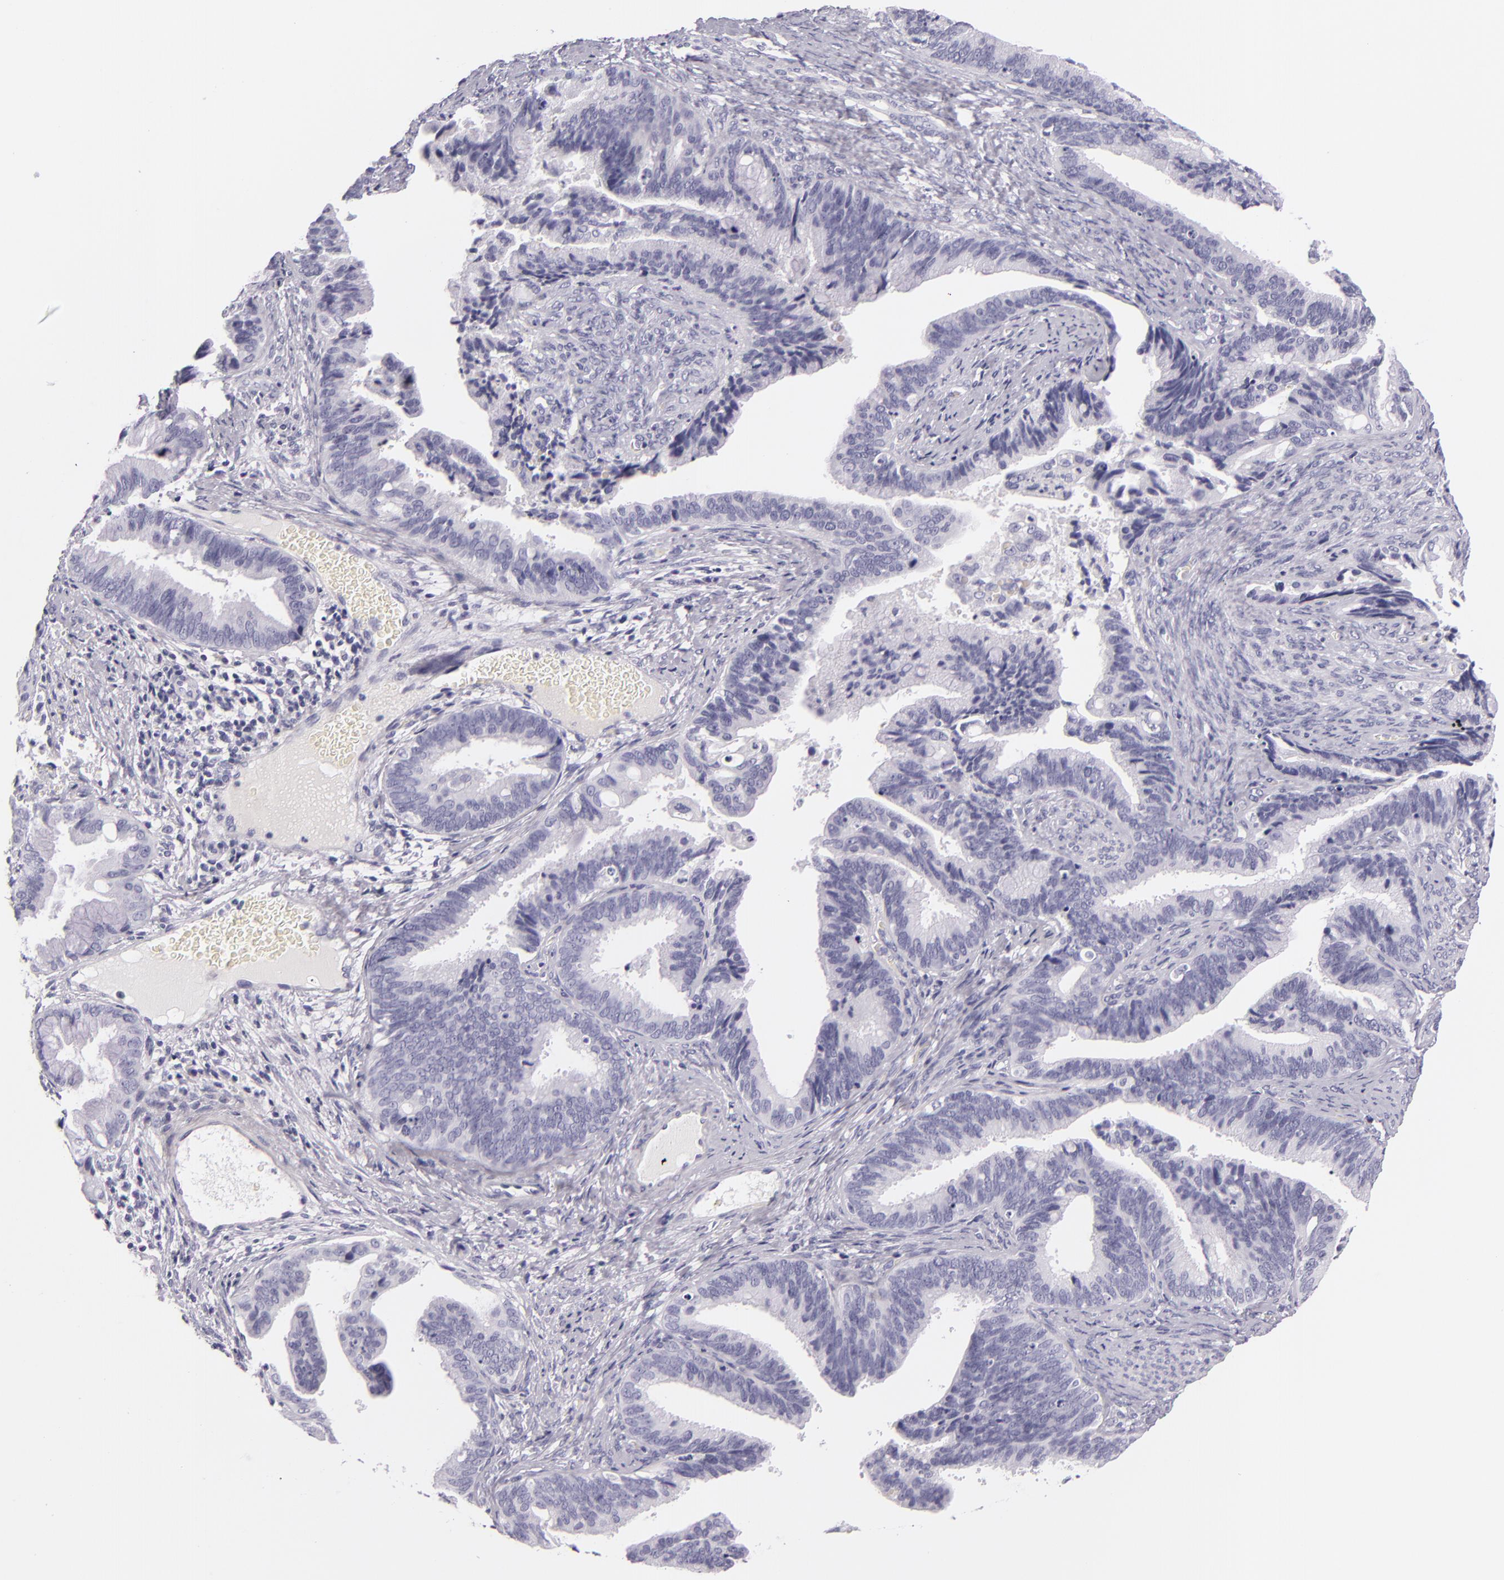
{"staining": {"intensity": "negative", "quantity": "none", "location": "none"}, "tissue": "cervical cancer", "cell_type": "Tumor cells", "image_type": "cancer", "snomed": [{"axis": "morphology", "description": "Adenocarcinoma, NOS"}, {"axis": "topography", "description": "Cervix"}], "caption": "Immunohistochemical staining of adenocarcinoma (cervical) exhibits no significant expression in tumor cells.", "gene": "INA", "patient": {"sex": "female", "age": 47}}